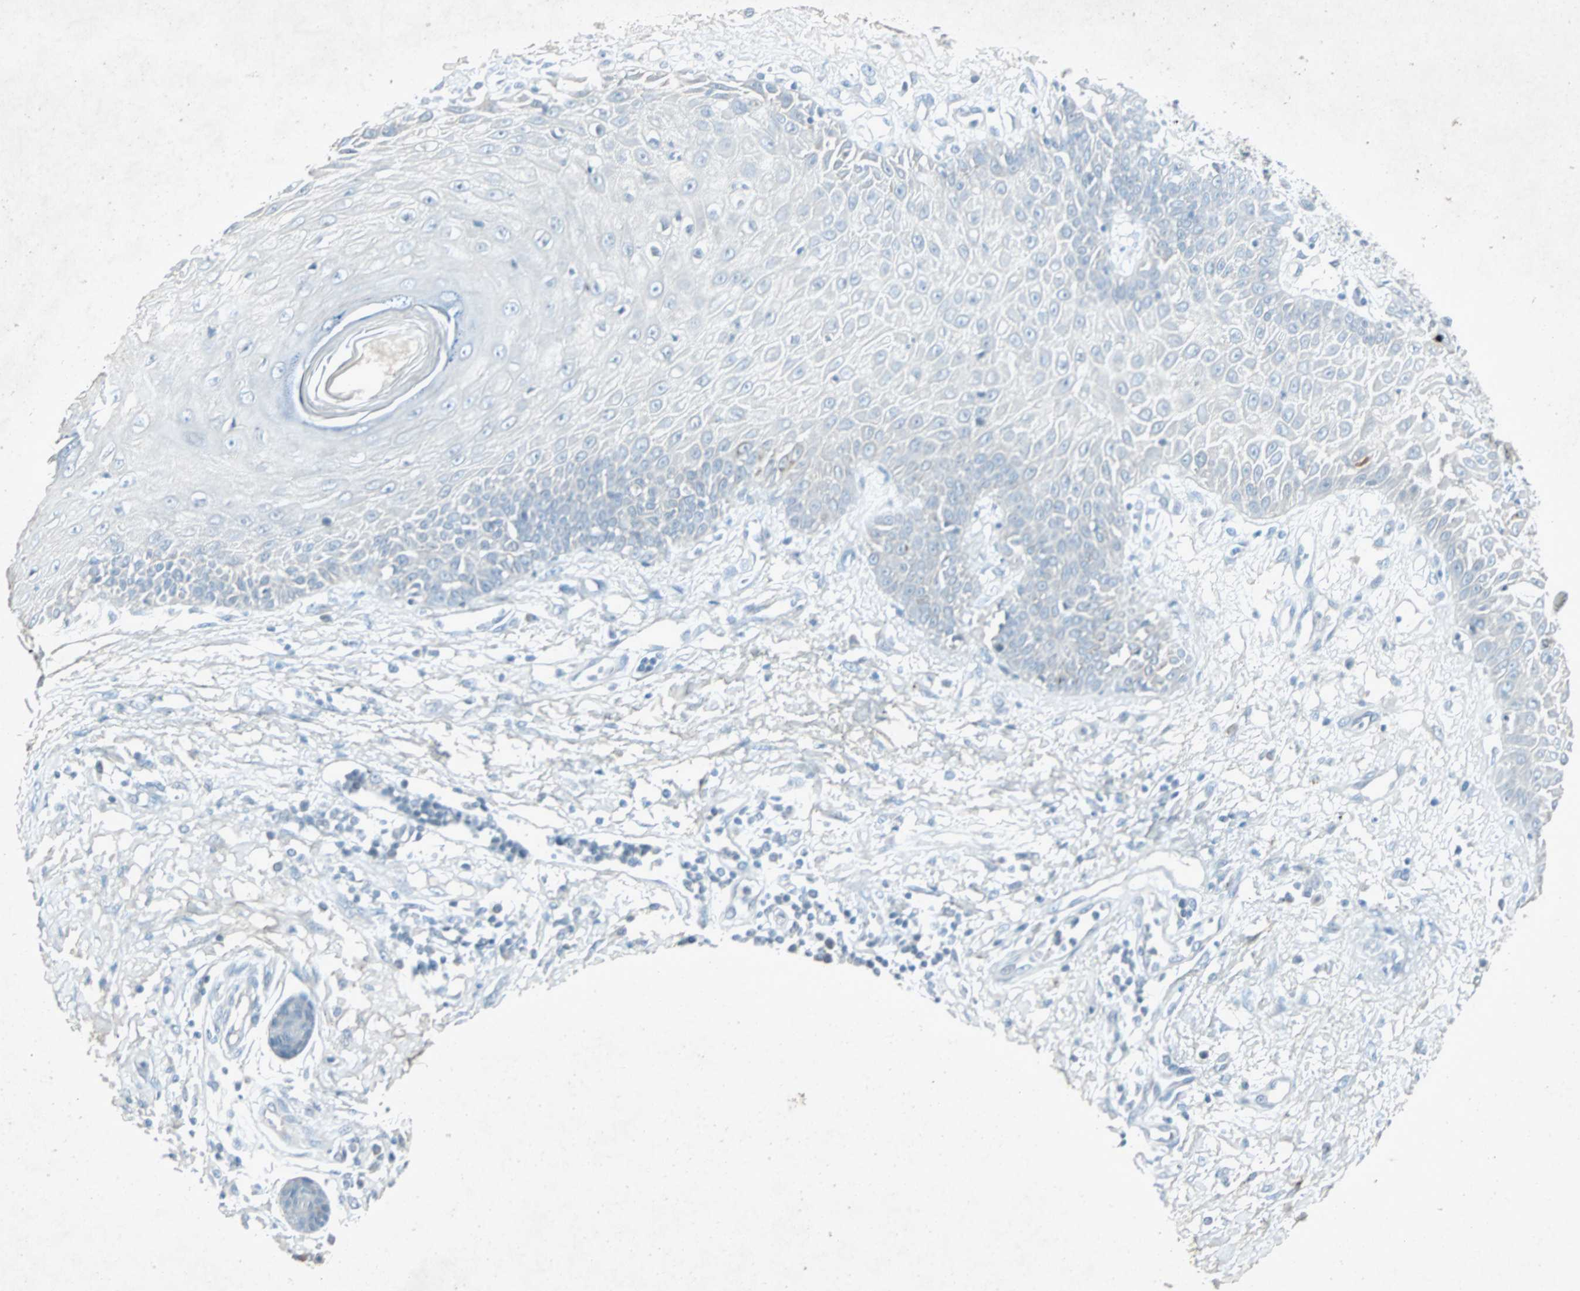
{"staining": {"intensity": "negative", "quantity": "none", "location": "none"}, "tissue": "skin cancer", "cell_type": "Tumor cells", "image_type": "cancer", "snomed": [{"axis": "morphology", "description": "Squamous cell carcinoma, NOS"}, {"axis": "topography", "description": "Skin"}], "caption": "DAB (3,3'-diaminobenzidine) immunohistochemical staining of human skin cancer (squamous cell carcinoma) demonstrates no significant expression in tumor cells.", "gene": "LANCL3", "patient": {"sex": "female", "age": 78}}